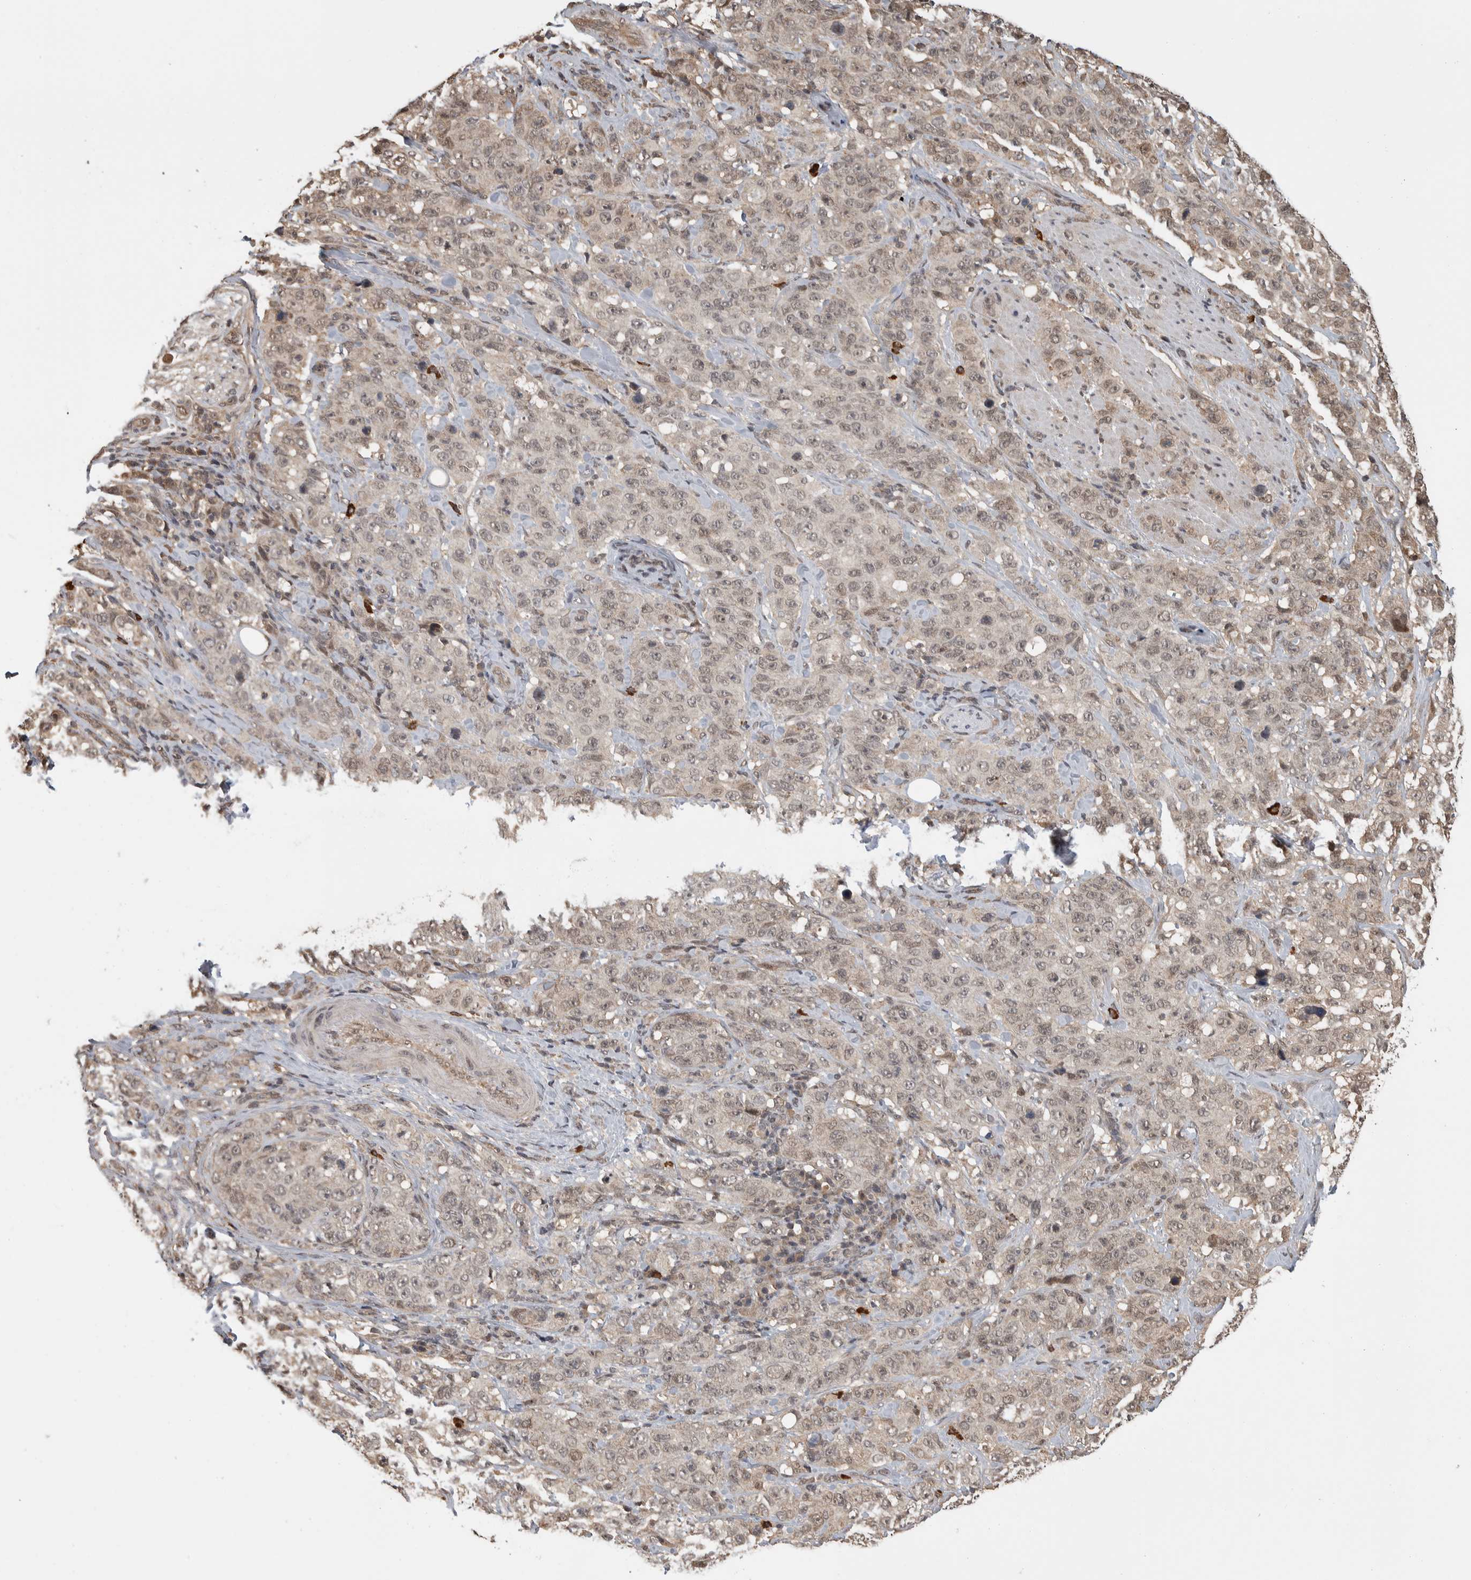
{"staining": {"intensity": "weak", "quantity": ">75%", "location": "nuclear"}, "tissue": "stomach cancer", "cell_type": "Tumor cells", "image_type": "cancer", "snomed": [{"axis": "morphology", "description": "Adenocarcinoma, NOS"}, {"axis": "topography", "description": "Stomach"}], "caption": "A brown stain shows weak nuclear staining of a protein in stomach cancer (adenocarcinoma) tumor cells. The protein of interest is stained brown, and the nuclei are stained in blue (DAB IHC with brightfield microscopy, high magnification).", "gene": "ZNF592", "patient": {"sex": "male", "age": 48}}